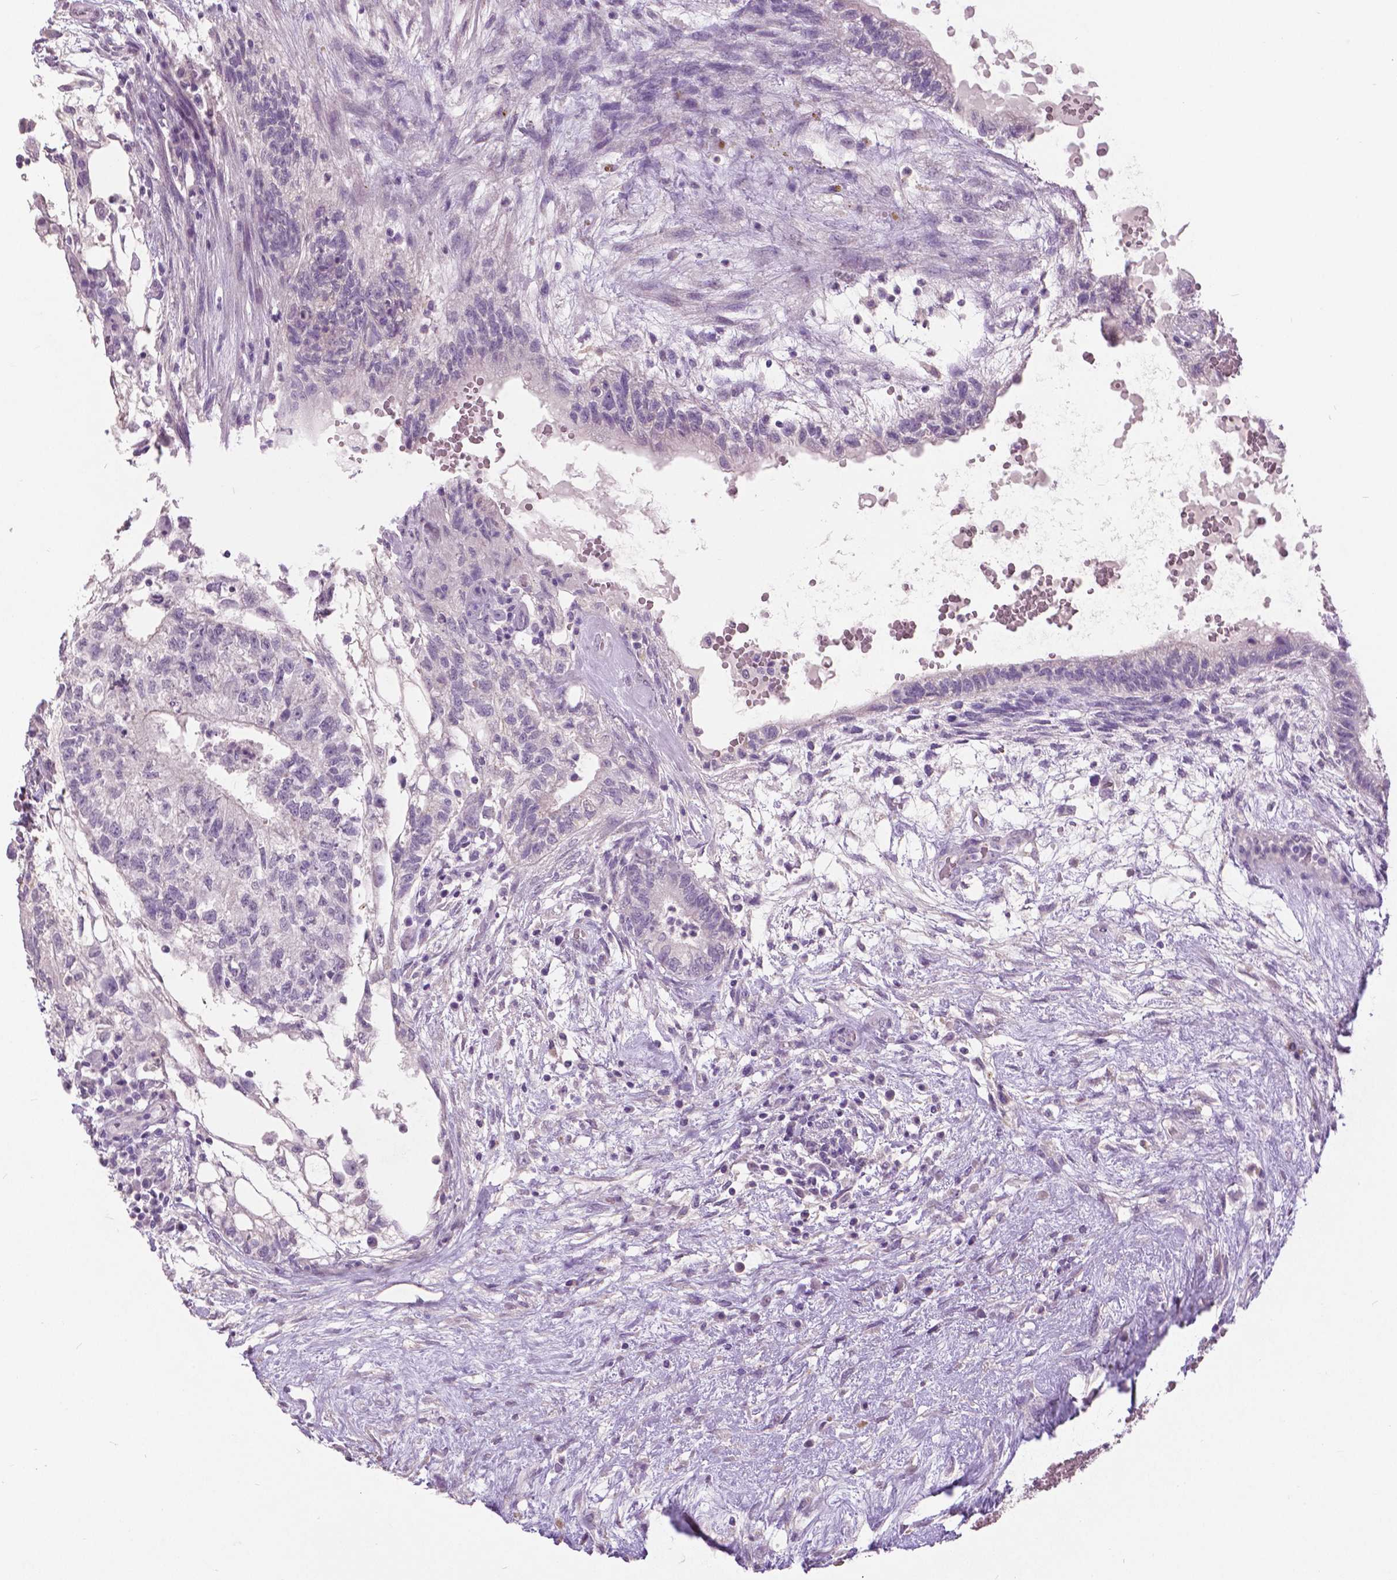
{"staining": {"intensity": "negative", "quantity": "none", "location": "none"}, "tissue": "testis cancer", "cell_type": "Tumor cells", "image_type": "cancer", "snomed": [{"axis": "morphology", "description": "Normal tissue, NOS"}, {"axis": "morphology", "description": "Carcinoma, Embryonal, NOS"}, {"axis": "topography", "description": "Testis"}], "caption": "Testis embryonal carcinoma was stained to show a protein in brown. There is no significant staining in tumor cells. (DAB (3,3'-diaminobenzidine) IHC, high magnification).", "gene": "GRIN2A", "patient": {"sex": "male", "age": 32}}